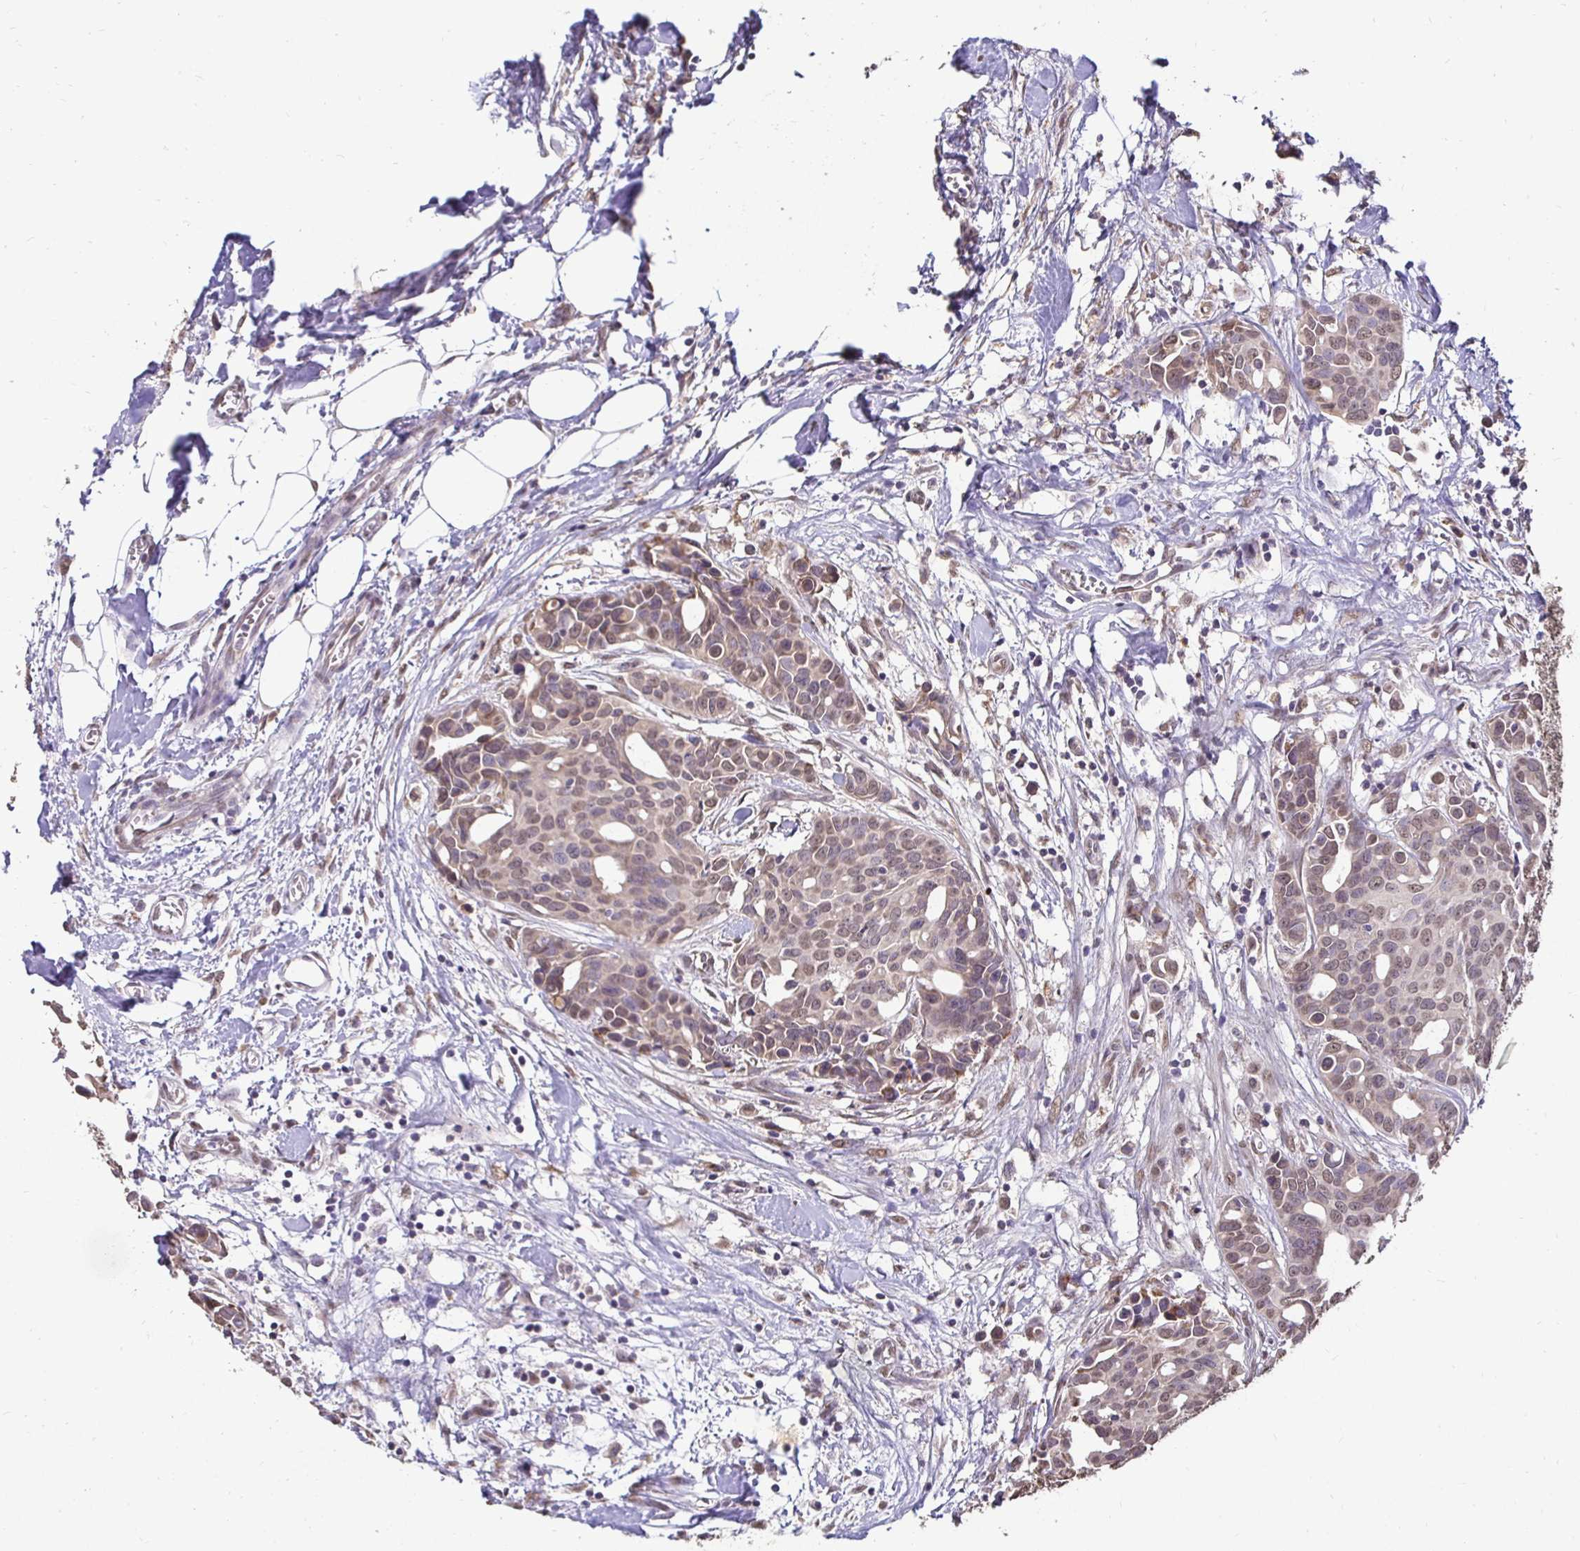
{"staining": {"intensity": "weak", "quantity": ">75%", "location": "nuclear"}, "tissue": "breast cancer", "cell_type": "Tumor cells", "image_type": "cancer", "snomed": [{"axis": "morphology", "description": "Duct carcinoma"}, {"axis": "topography", "description": "Breast"}], "caption": "The photomicrograph displays a brown stain indicating the presence of a protein in the nuclear of tumor cells in intraductal carcinoma (breast). The protein of interest is shown in brown color, while the nuclei are stained blue.", "gene": "RHEBL1", "patient": {"sex": "female", "age": 54}}